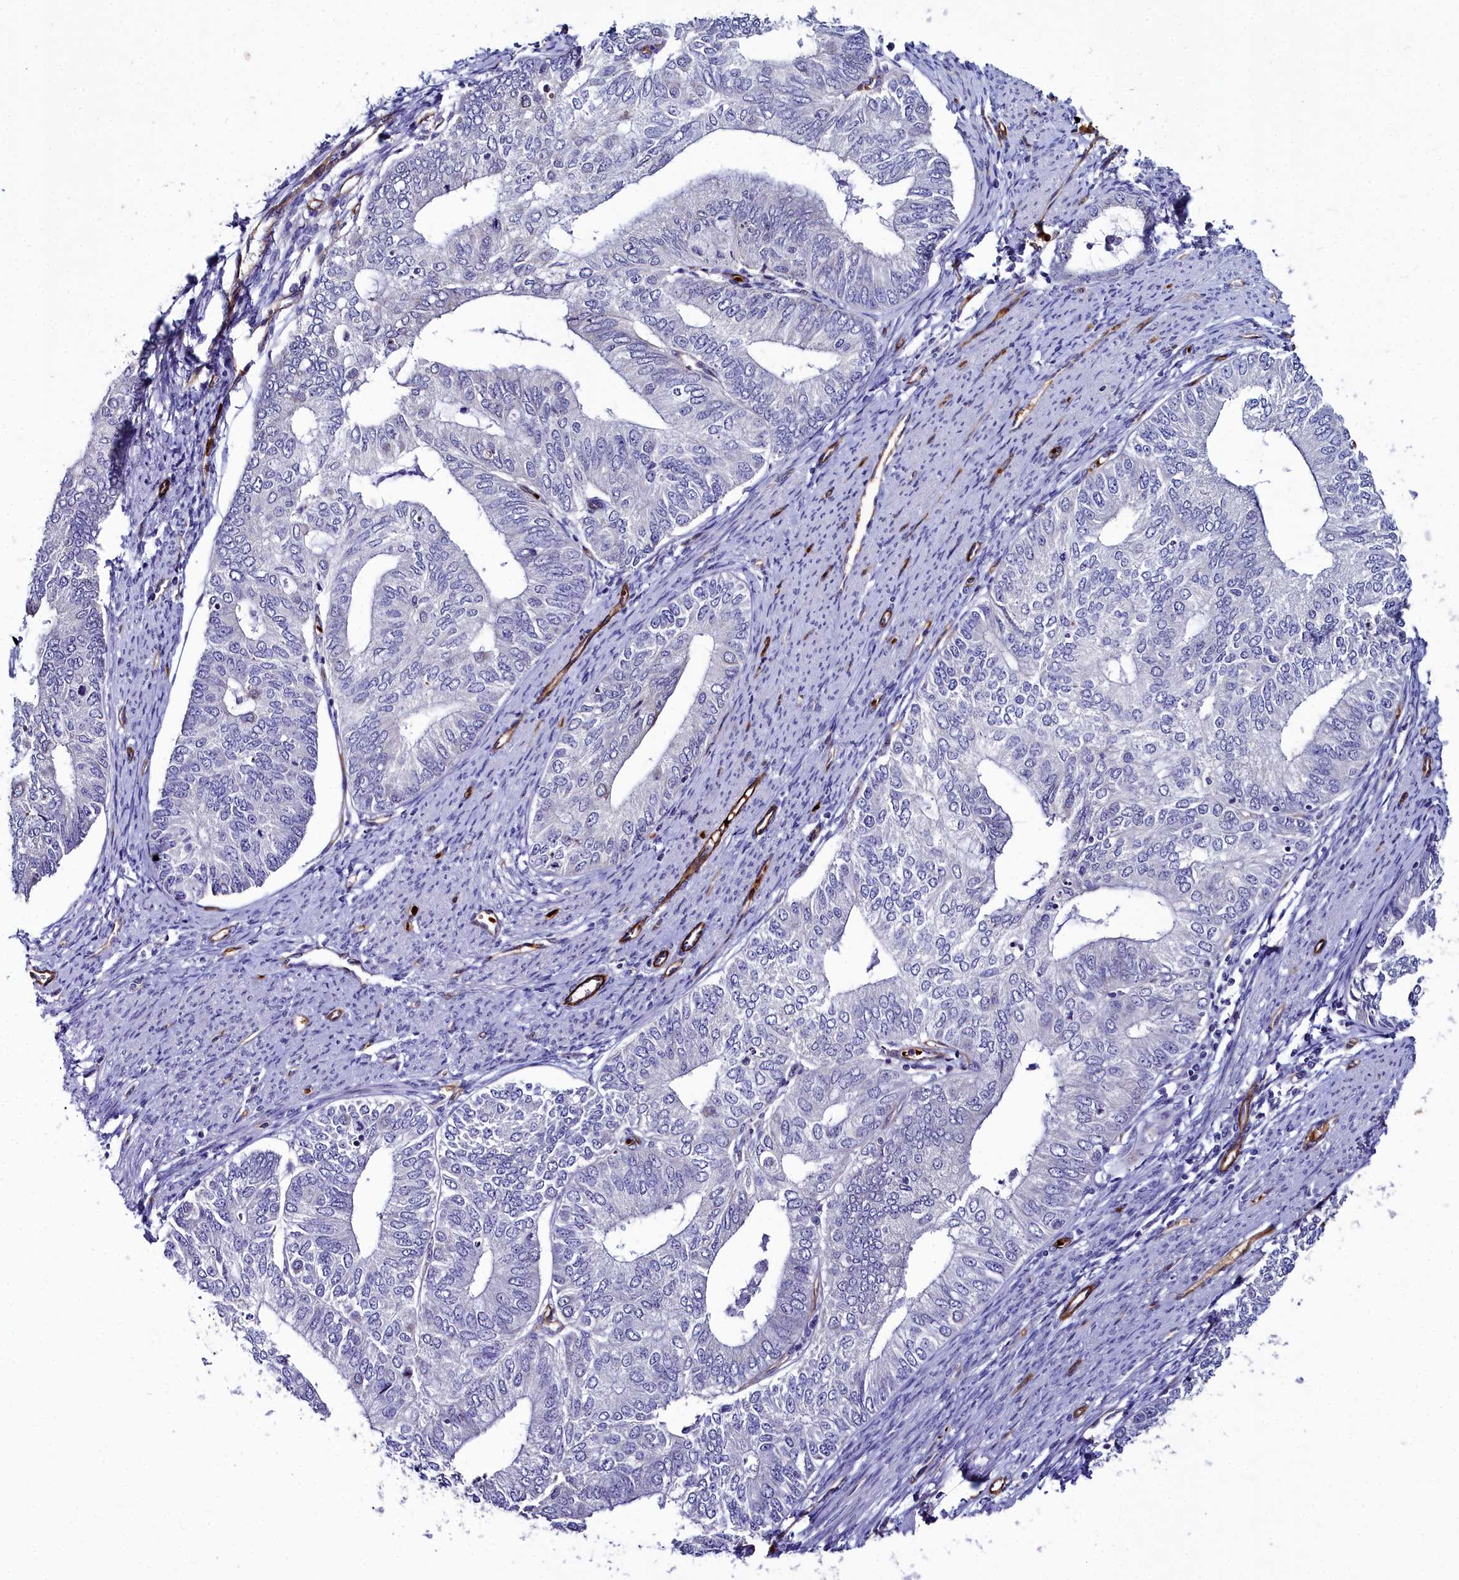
{"staining": {"intensity": "negative", "quantity": "none", "location": "none"}, "tissue": "endometrial cancer", "cell_type": "Tumor cells", "image_type": "cancer", "snomed": [{"axis": "morphology", "description": "Adenocarcinoma, NOS"}, {"axis": "topography", "description": "Endometrium"}], "caption": "Tumor cells are negative for brown protein staining in endometrial adenocarcinoma.", "gene": "CYP4F11", "patient": {"sex": "female", "age": 68}}